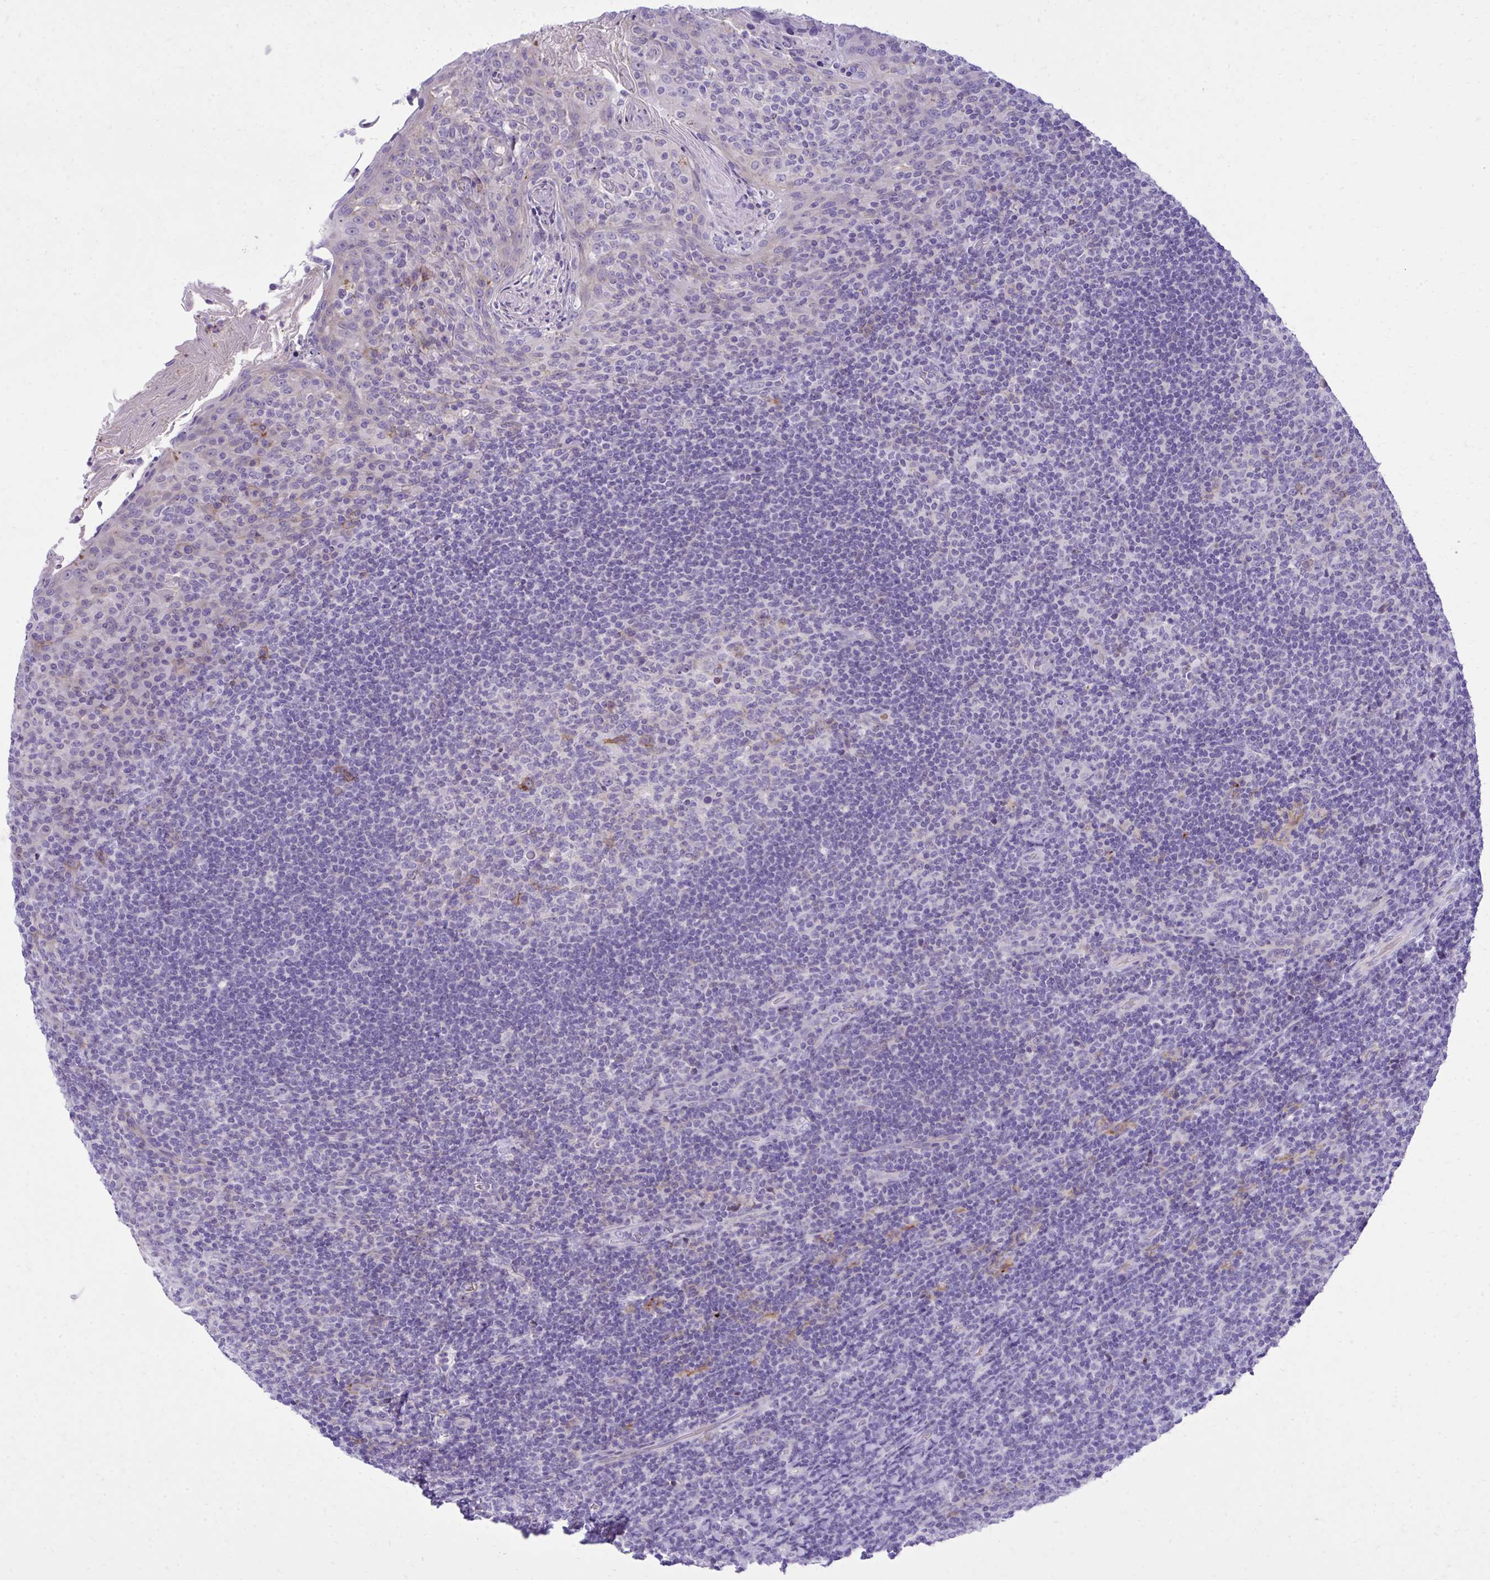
{"staining": {"intensity": "moderate", "quantity": "<25%", "location": "cytoplasmic/membranous"}, "tissue": "tonsil", "cell_type": "Germinal center cells", "image_type": "normal", "snomed": [{"axis": "morphology", "description": "Normal tissue, NOS"}, {"axis": "topography", "description": "Tonsil"}], "caption": "Germinal center cells reveal low levels of moderate cytoplasmic/membranous expression in about <25% of cells in benign tonsil. The staining was performed using DAB (3,3'-diaminobenzidine), with brown indicating positive protein expression. Nuclei are stained blue with hematoxylin.", "gene": "PITPNM3", "patient": {"sex": "female", "age": 10}}